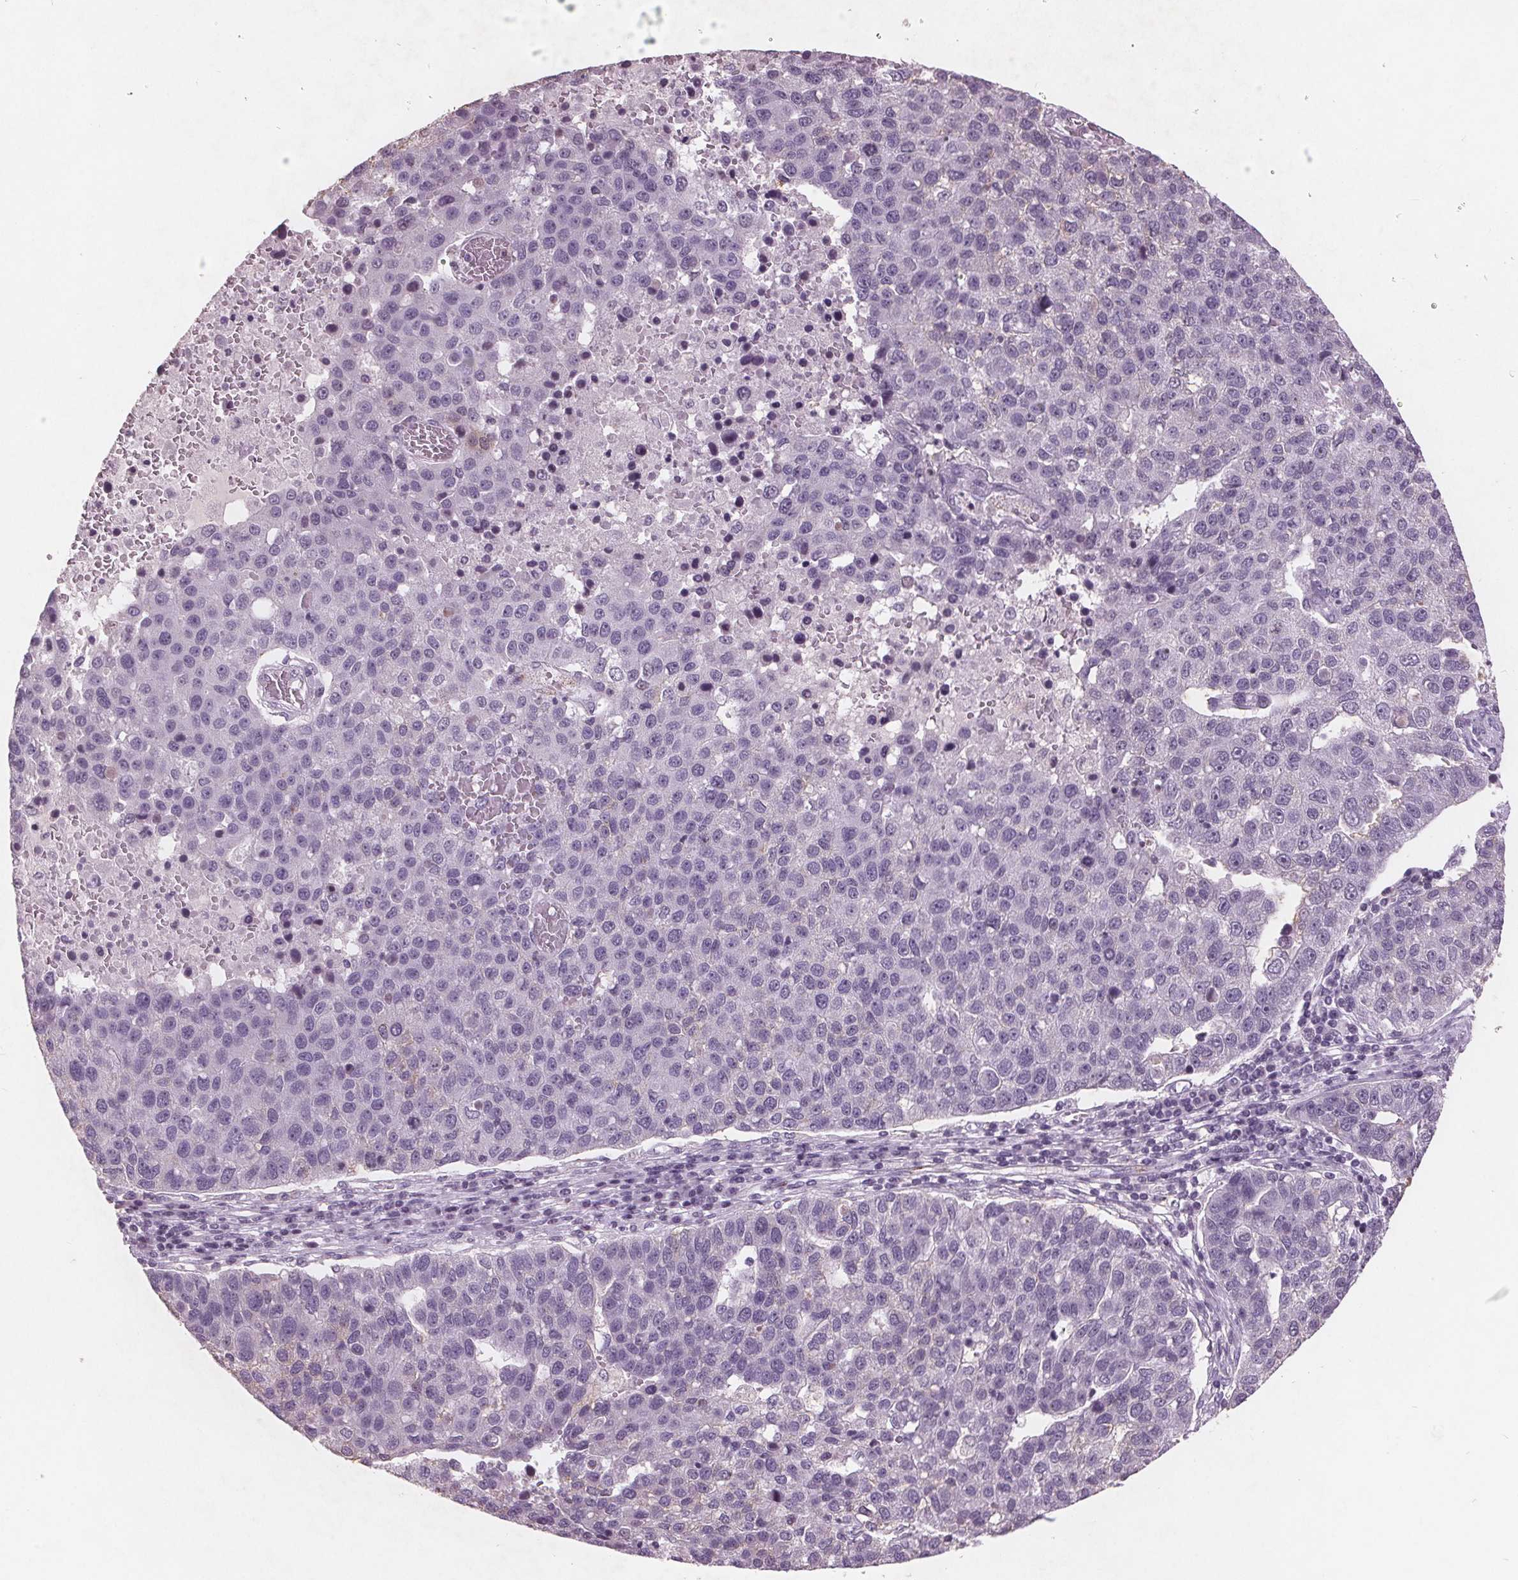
{"staining": {"intensity": "negative", "quantity": "none", "location": "none"}, "tissue": "pancreatic cancer", "cell_type": "Tumor cells", "image_type": "cancer", "snomed": [{"axis": "morphology", "description": "Adenocarcinoma, NOS"}, {"axis": "topography", "description": "Pancreas"}], "caption": "The micrograph shows no significant positivity in tumor cells of pancreatic adenocarcinoma. Brightfield microscopy of immunohistochemistry (IHC) stained with DAB (3,3'-diaminobenzidine) (brown) and hematoxylin (blue), captured at high magnification.", "gene": "PTPN14", "patient": {"sex": "female", "age": 61}}